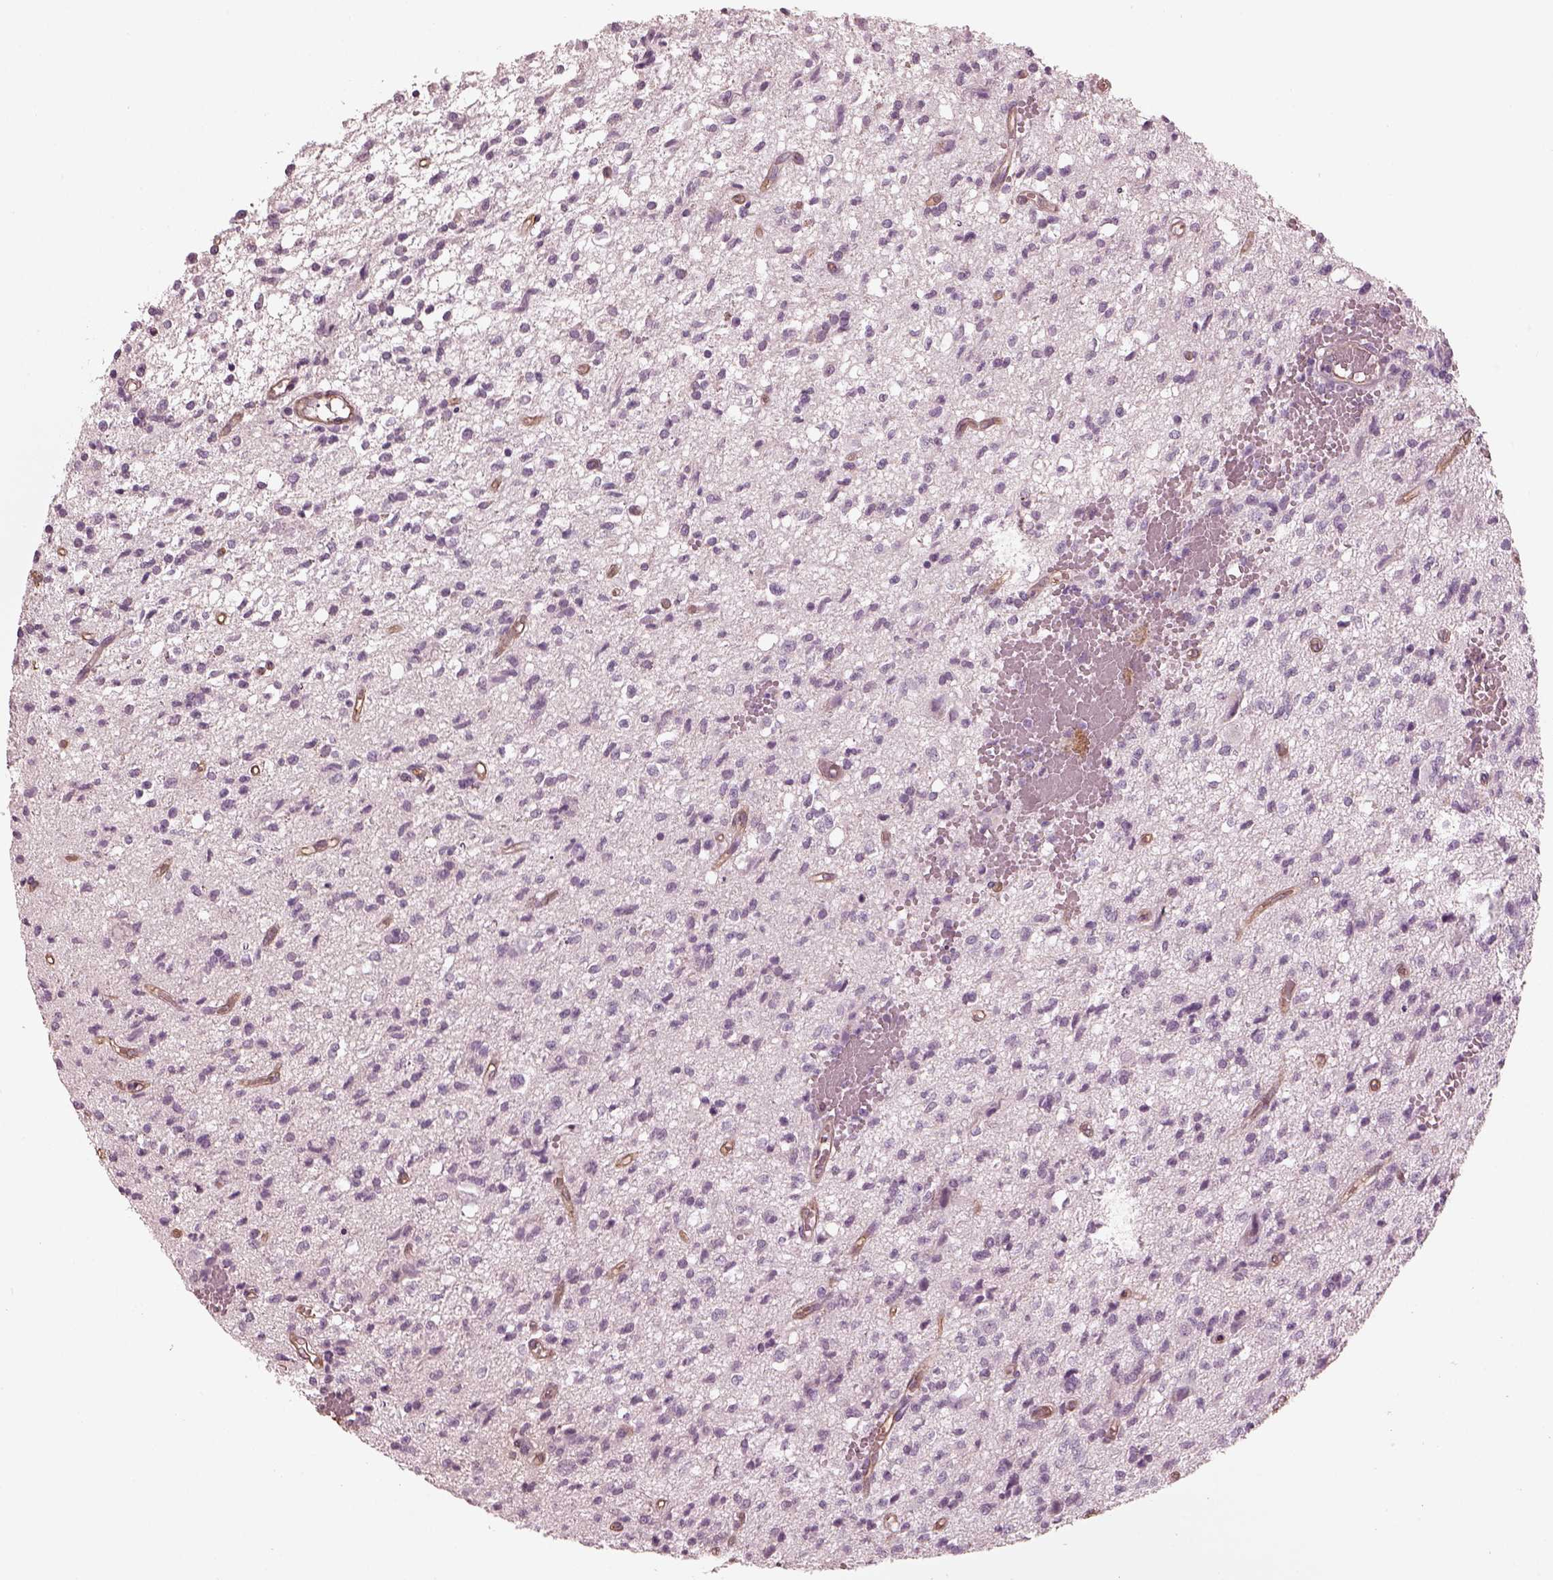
{"staining": {"intensity": "negative", "quantity": "none", "location": "none"}, "tissue": "glioma", "cell_type": "Tumor cells", "image_type": "cancer", "snomed": [{"axis": "morphology", "description": "Glioma, malignant, Low grade"}, {"axis": "topography", "description": "Brain"}], "caption": "Immunohistochemistry histopathology image of malignant glioma (low-grade) stained for a protein (brown), which displays no expression in tumor cells.", "gene": "EIF4E1B", "patient": {"sex": "male", "age": 64}}